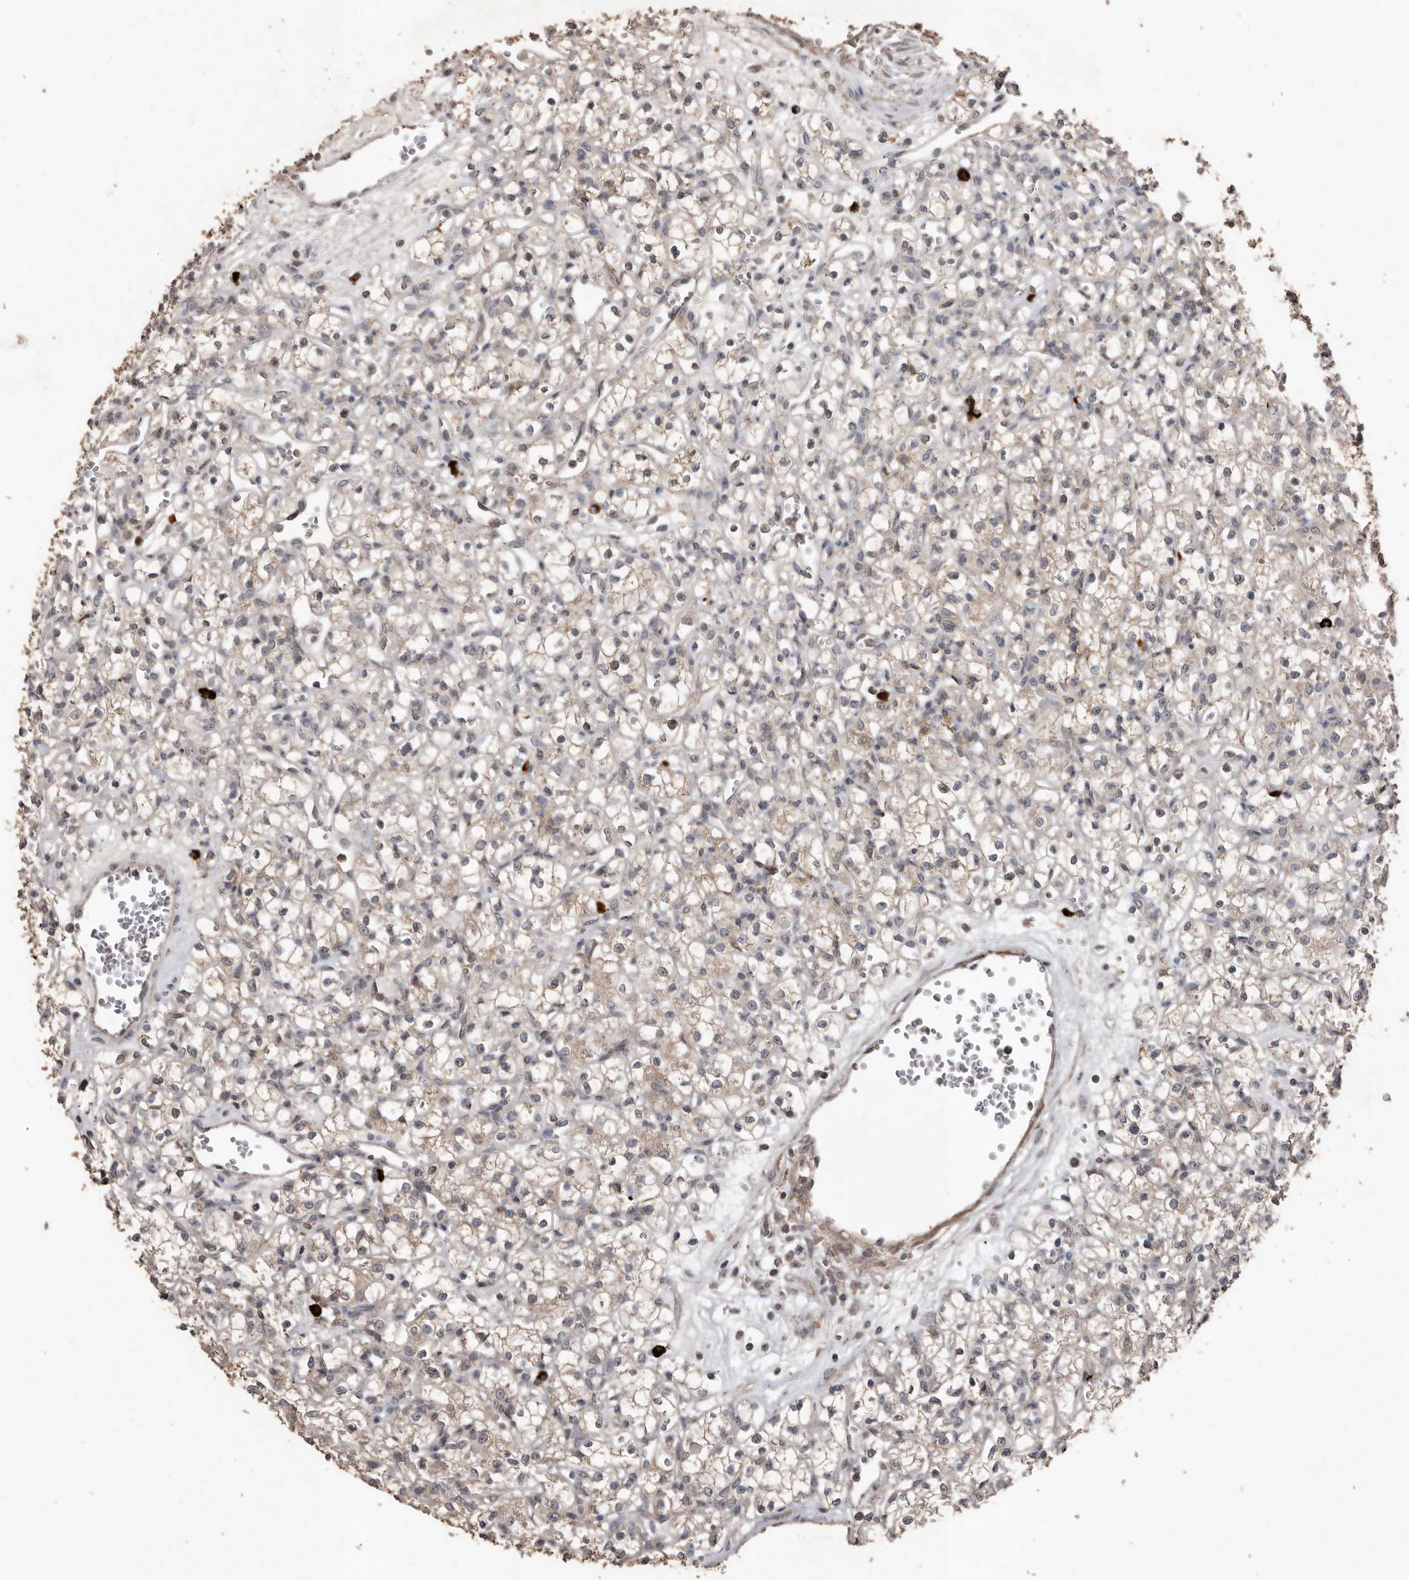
{"staining": {"intensity": "weak", "quantity": "<25%", "location": "cytoplasmic/membranous"}, "tissue": "renal cancer", "cell_type": "Tumor cells", "image_type": "cancer", "snomed": [{"axis": "morphology", "description": "Adenocarcinoma, NOS"}, {"axis": "topography", "description": "Kidney"}], "caption": "Immunohistochemistry histopathology image of human renal adenocarcinoma stained for a protein (brown), which reveals no staining in tumor cells.", "gene": "BAMBI", "patient": {"sex": "female", "age": 59}}